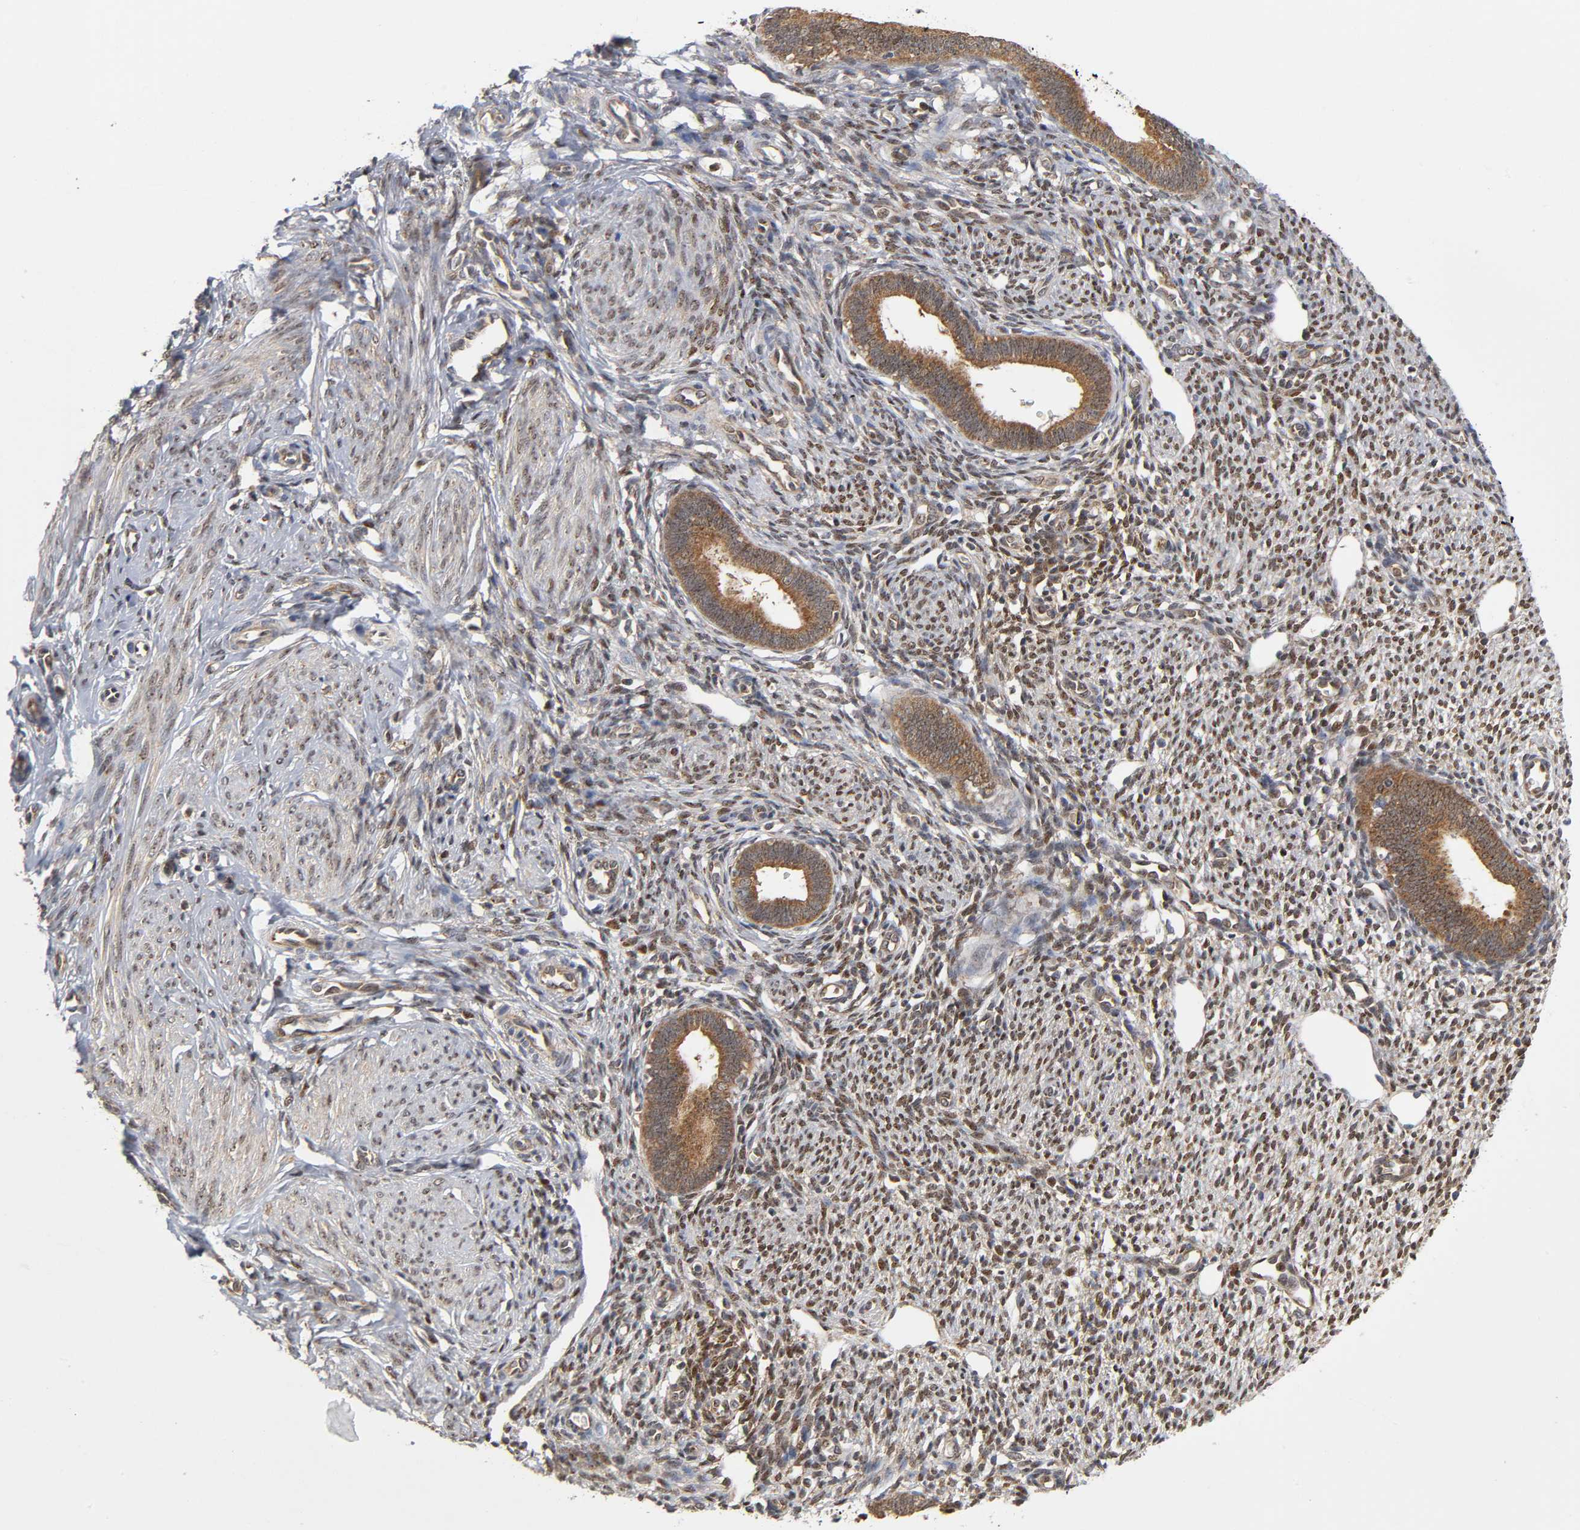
{"staining": {"intensity": "strong", "quantity": ">75%", "location": "nuclear"}, "tissue": "endometrium", "cell_type": "Cells in endometrial stroma", "image_type": "normal", "snomed": [{"axis": "morphology", "description": "Normal tissue, NOS"}, {"axis": "topography", "description": "Endometrium"}], "caption": "Brown immunohistochemical staining in benign human endometrium displays strong nuclear expression in about >75% of cells in endometrial stroma.", "gene": "PAFAH1B1", "patient": {"sex": "female", "age": 27}}